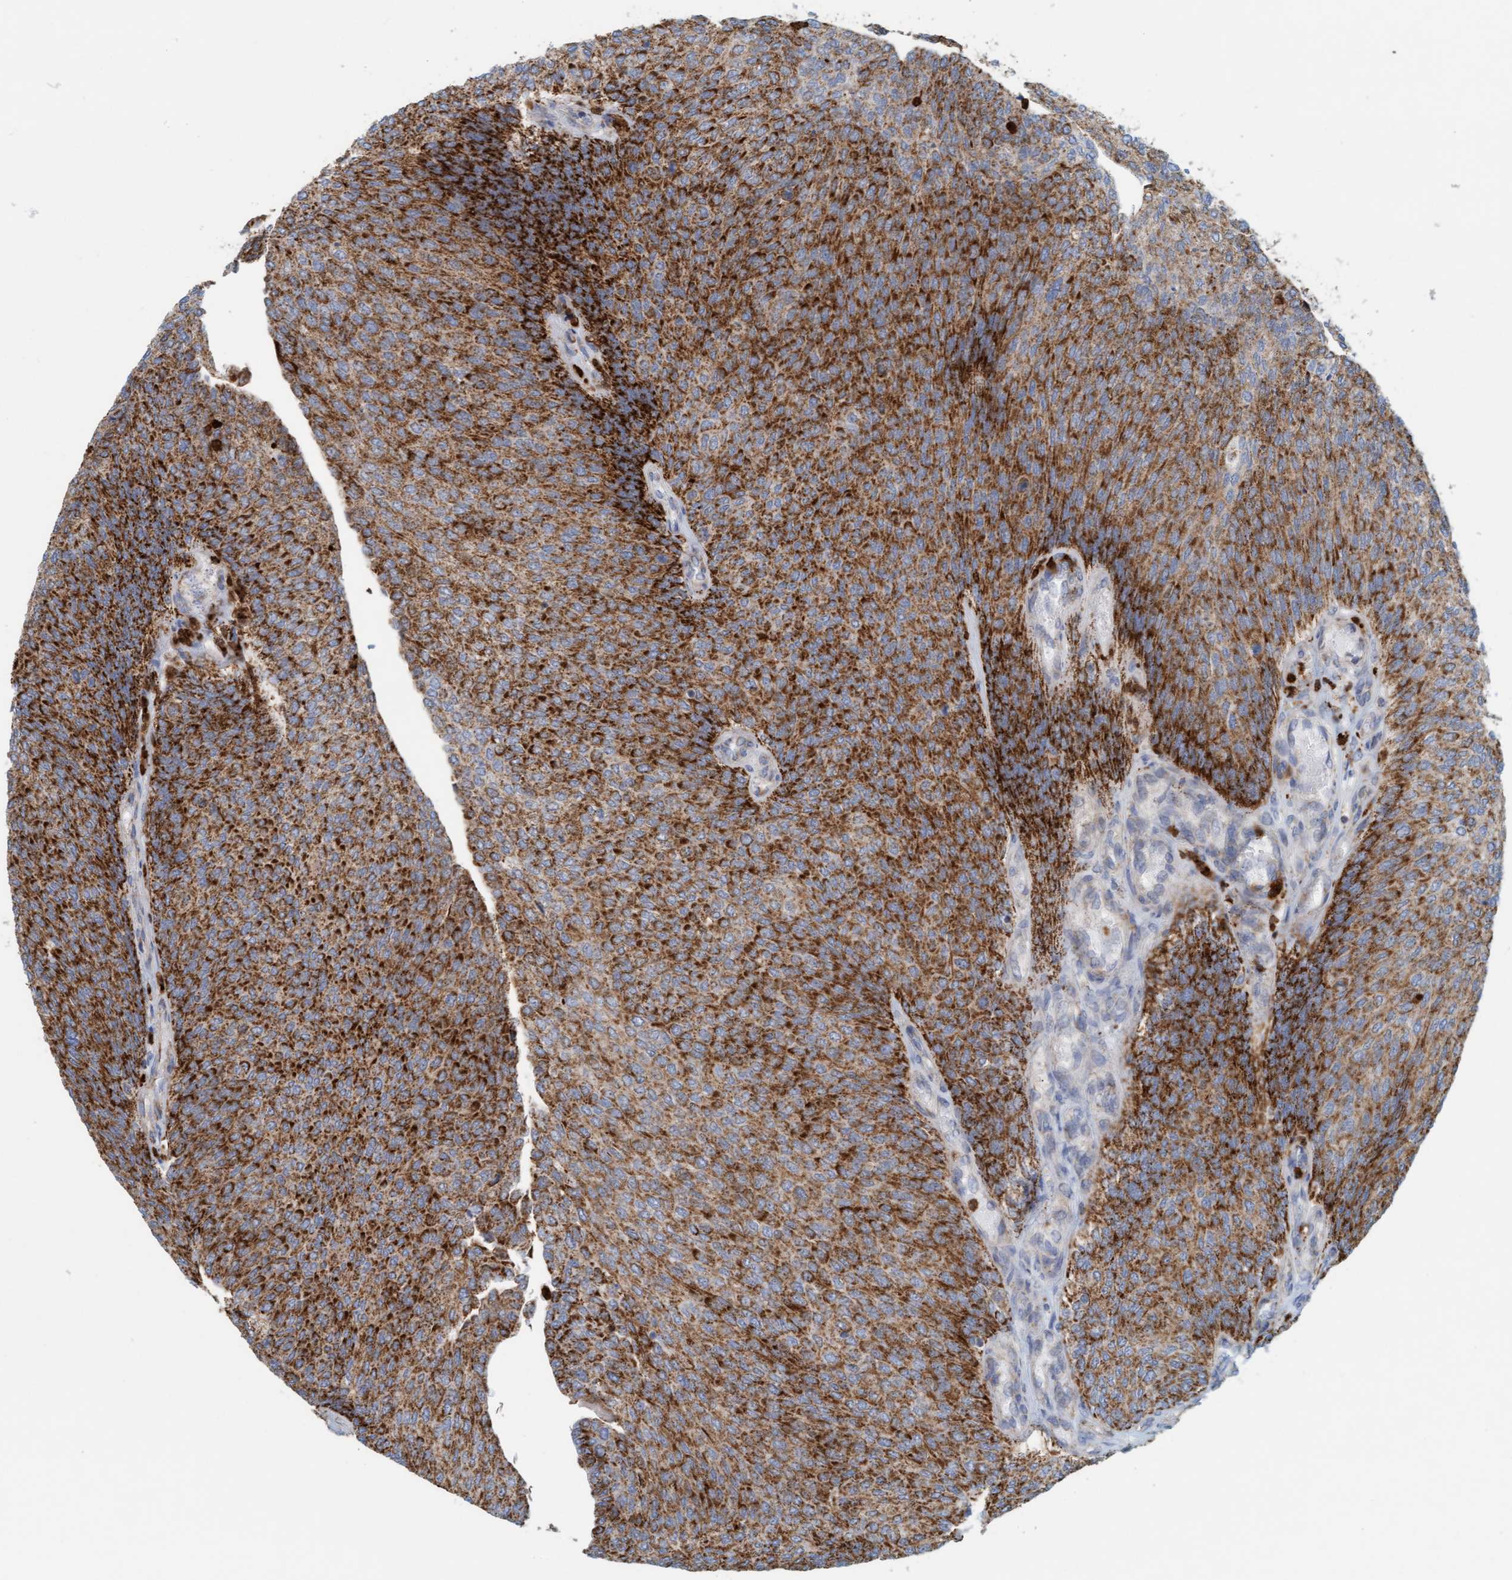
{"staining": {"intensity": "strong", "quantity": ">75%", "location": "cytoplasmic/membranous"}, "tissue": "urothelial cancer", "cell_type": "Tumor cells", "image_type": "cancer", "snomed": [{"axis": "morphology", "description": "Urothelial carcinoma, Low grade"}, {"axis": "topography", "description": "Urinary bladder"}], "caption": "Immunohistochemical staining of urothelial cancer shows high levels of strong cytoplasmic/membranous protein expression in approximately >75% of tumor cells. (DAB (3,3'-diaminobenzidine) IHC with brightfield microscopy, high magnification).", "gene": "B9D1", "patient": {"sex": "female", "age": 79}}